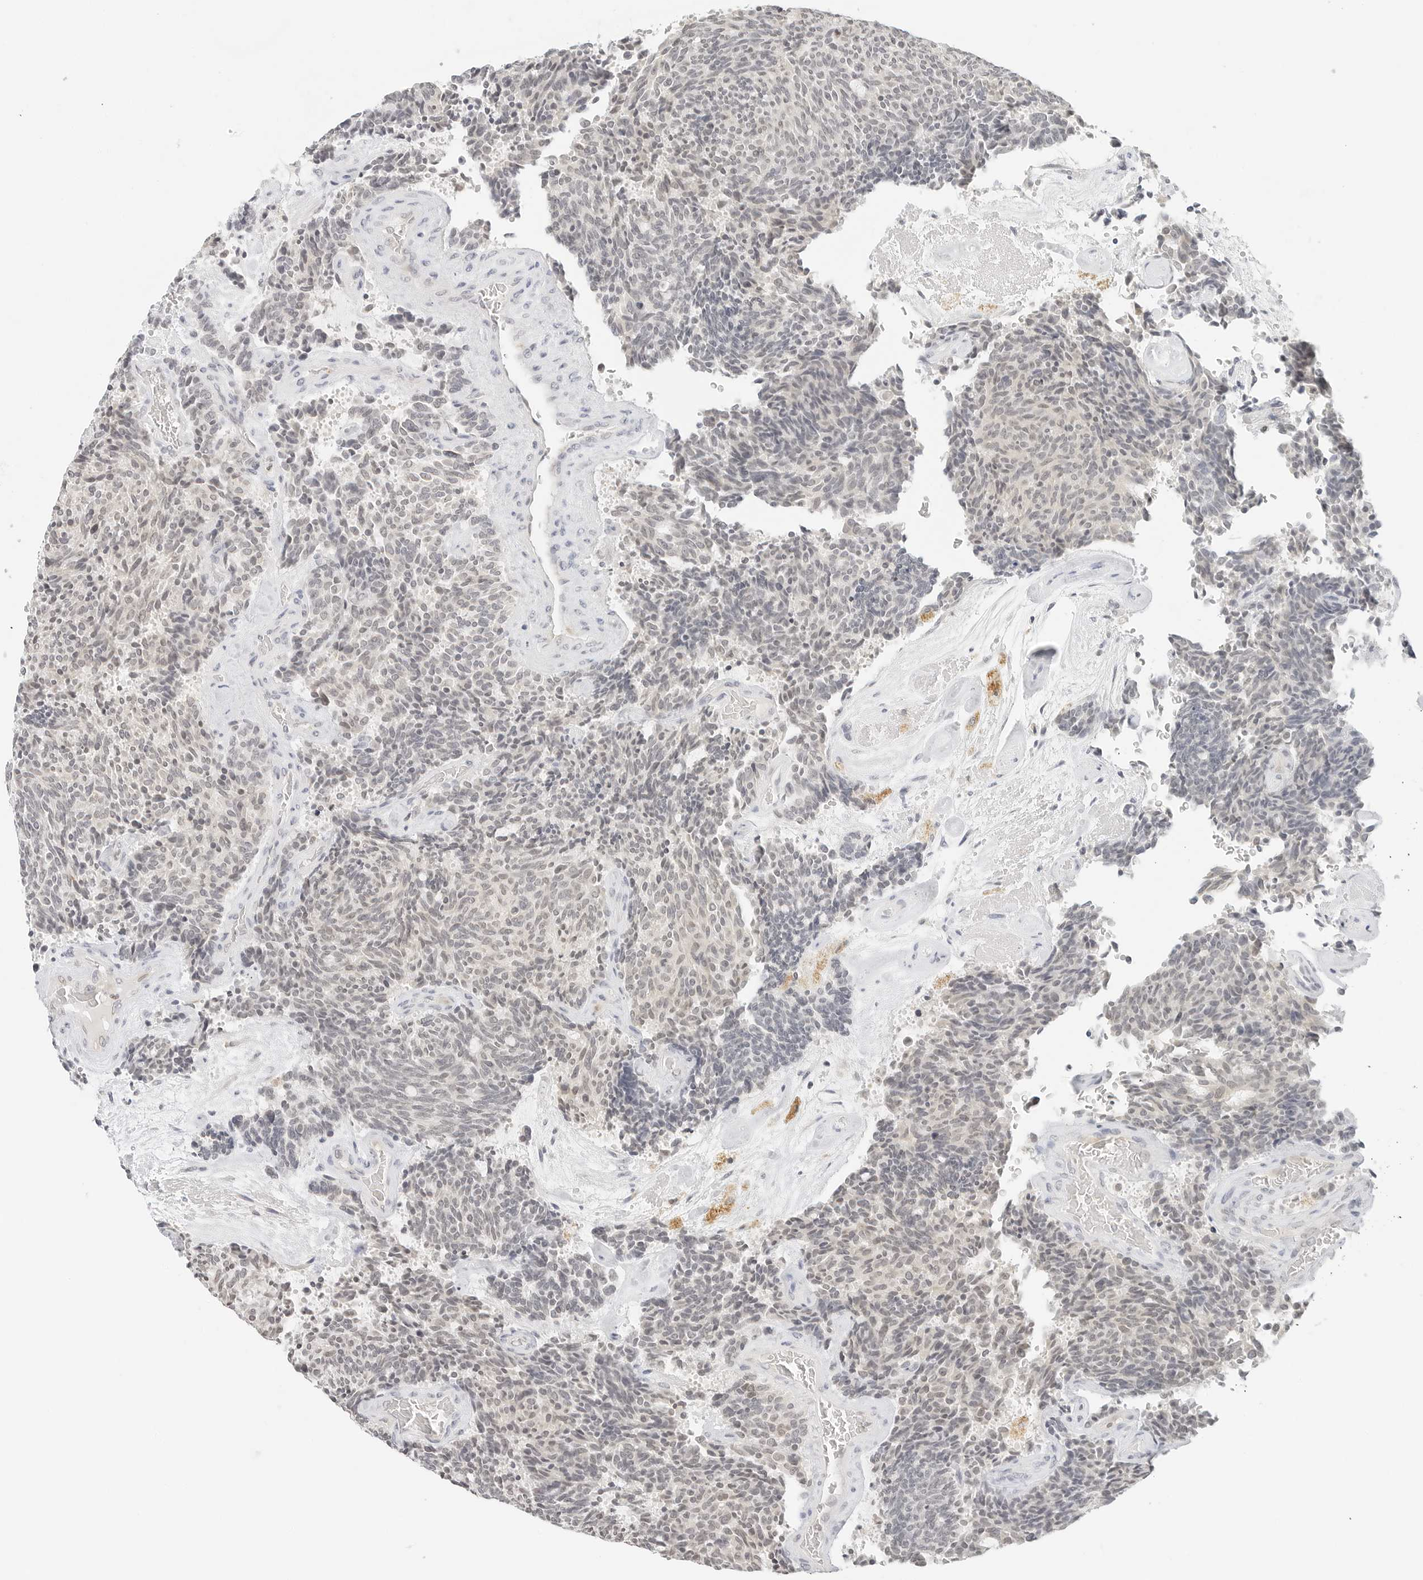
{"staining": {"intensity": "weak", "quantity": "<25%", "location": "nuclear"}, "tissue": "carcinoid", "cell_type": "Tumor cells", "image_type": "cancer", "snomed": [{"axis": "morphology", "description": "Carcinoid, malignant, NOS"}, {"axis": "topography", "description": "Pancreas"}], "caption": "Carcinoid stained for a protein using IHC reveals no staining tumor cells.", "gene": "NEO1", "patient": {"sex": "female", "age": 54}}